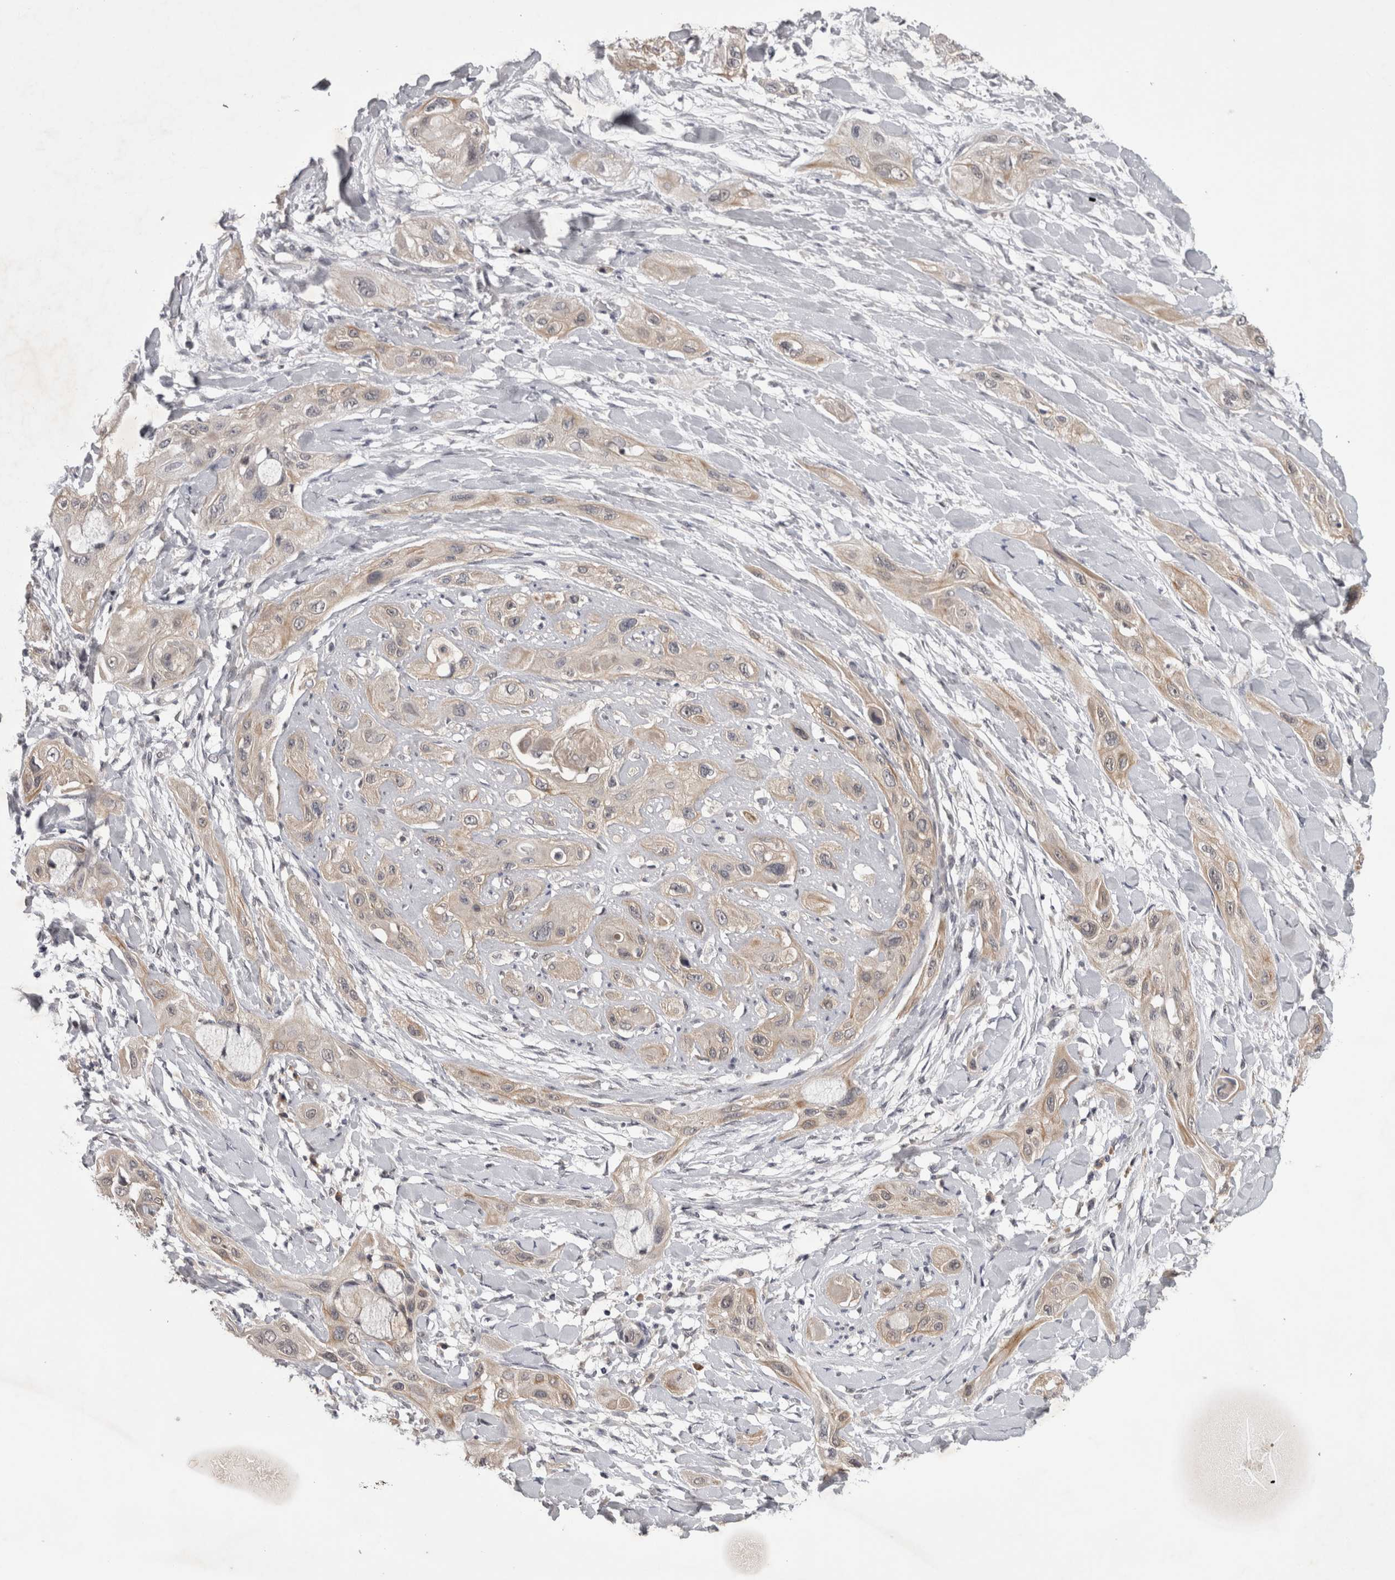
{"staining": {"intensity": "weak", "quantity": "25%-75%", "location": "cytoplasmic/membranous"}, "tissue": "lung cancer", "cell_type": "Tumor cells", "image_type": "cancer", "snomed": [{"axis": "morphology", "description": "Squamous cell carcinoma, NOS"}, {"axis": "topography", "description": "Lung"}], "caption": "DAB immunohistochemical staining of human lung squamous cell carcinoma demonstrates weak cytoplasmic/membranous protein expression in approximately 25%-75% of tumor cells.", "gene": "ZNF114", "patient": {"sex": "female", "age": 47}}